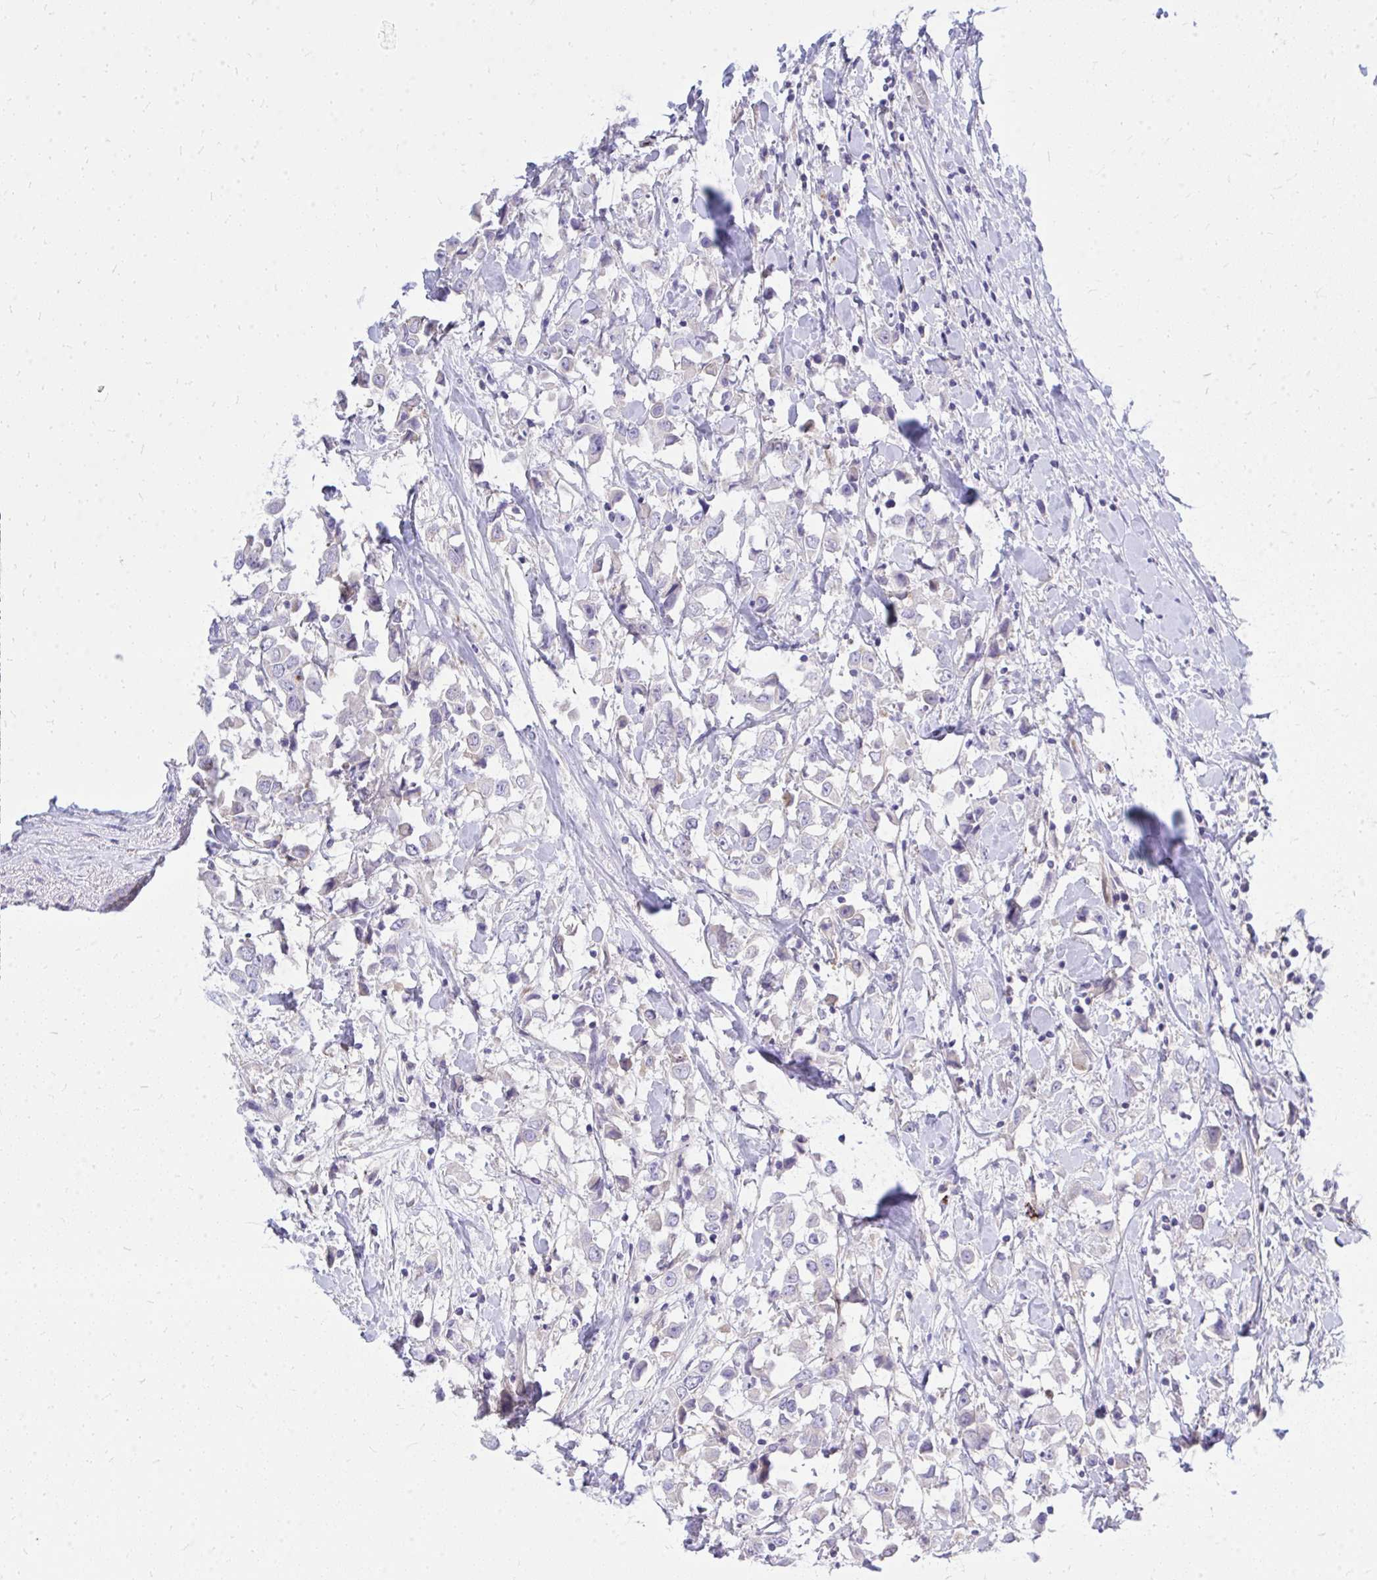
{"staining": {"intensity": "negative", "quantity": "none", "location": "none"}, "tissue": "breast cancer", "cell_type": "Tumor cells", "image_type": "cancer", "snomed": [{"axis": "morphology", "description": "Duct carcinoma"}, {"axis": "topography", "description": "Breast"}], "caption": "An image of human breast intraductal carcinoma is negative for staining in tumor cells.", "gene": "TP53I11", "patient": {"sex": "female", "age": 61}}